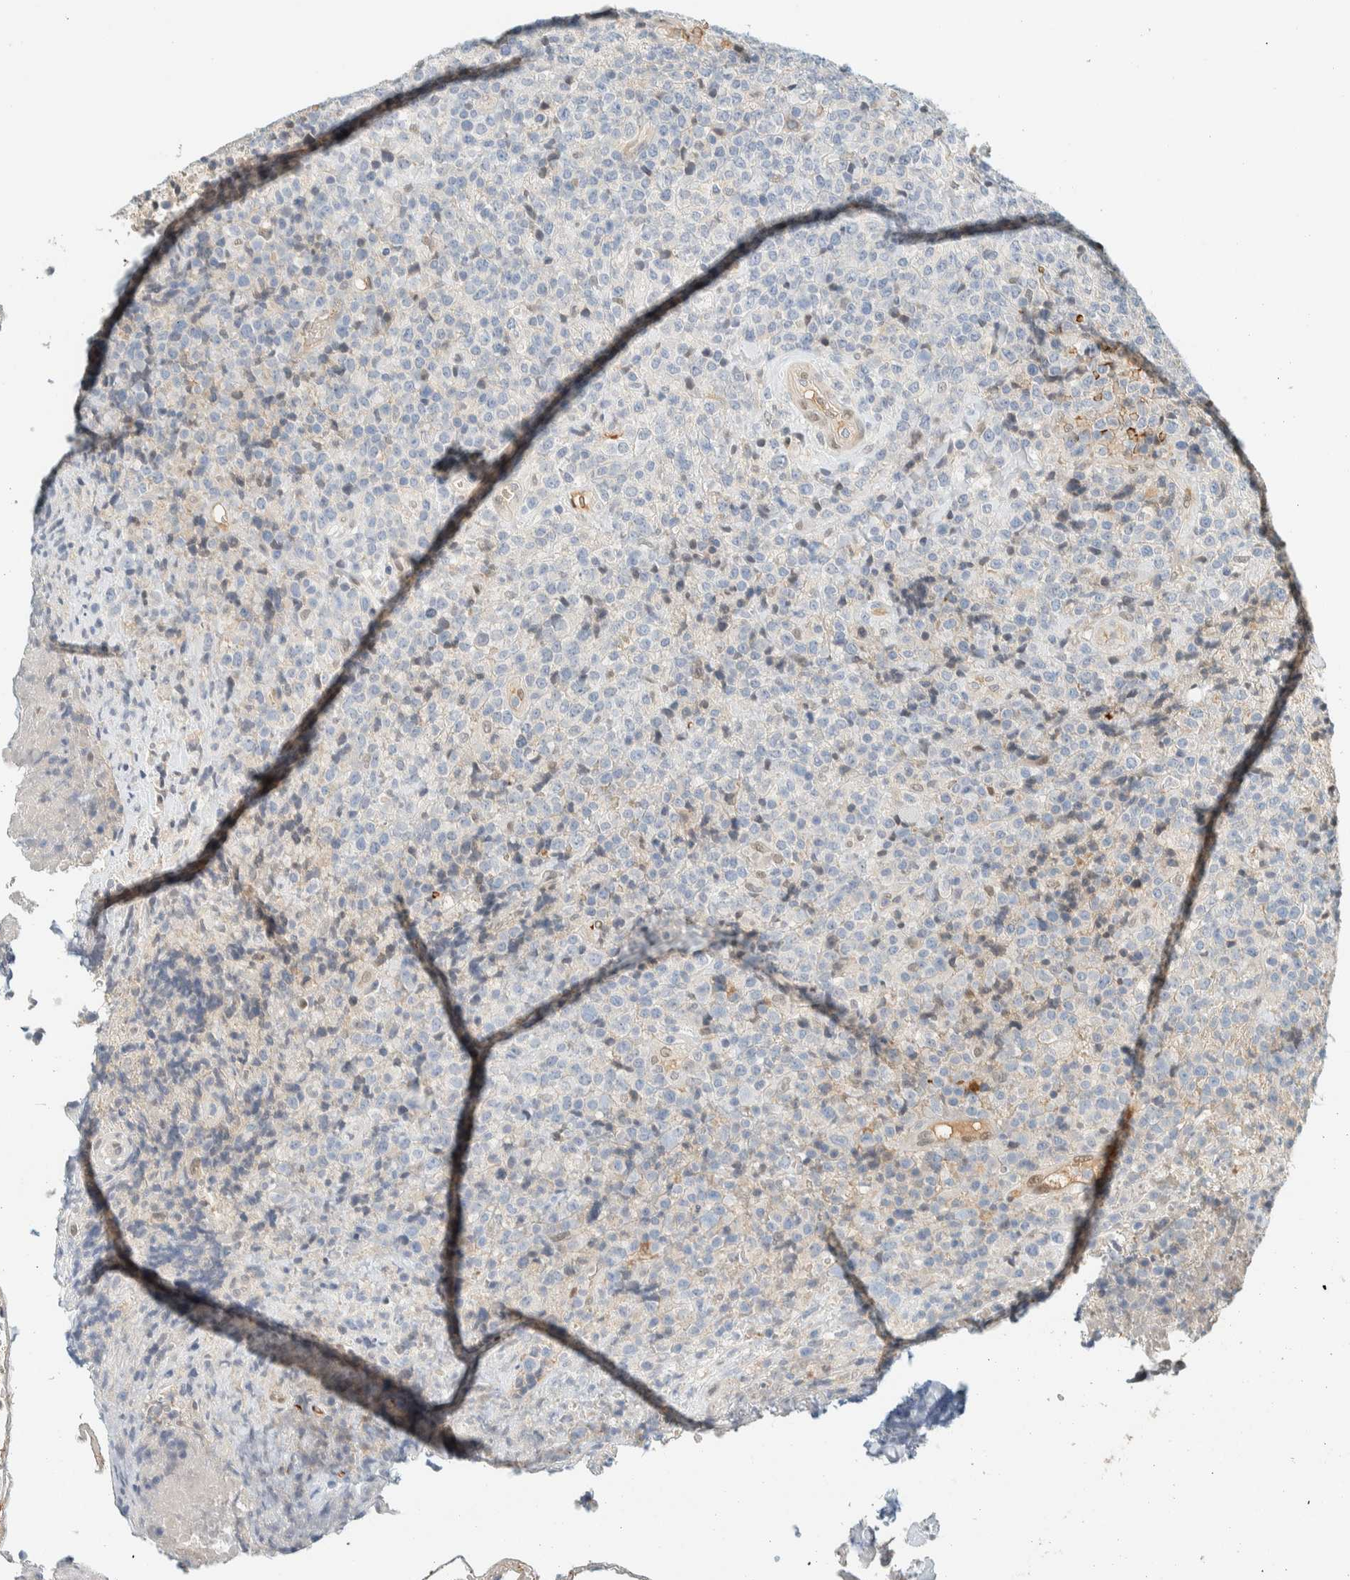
{"staining": {"intensity": "negative", "quantity": "none", "location": "none"}, "tissue": "lymphoma", "cell_type": "Tumor cells", "image_type": "cancer", "snomed": [{"axis": "morphology", "description": "Malignant lymphoma, non-Hodgkin's type, High grade"}, {"axis": "topography", "description": "Lymph node"}], "caption": "IHC image of neoplastic tissue: human high-grade malignant lymphoma, non-Hodgkin's type stained with DAB (3,3'-diaminobenzidine) displays no significant protein positivity in tumor cells.", "gene": "TSTD2", "patient": {"sex": "male", "age": 13}}